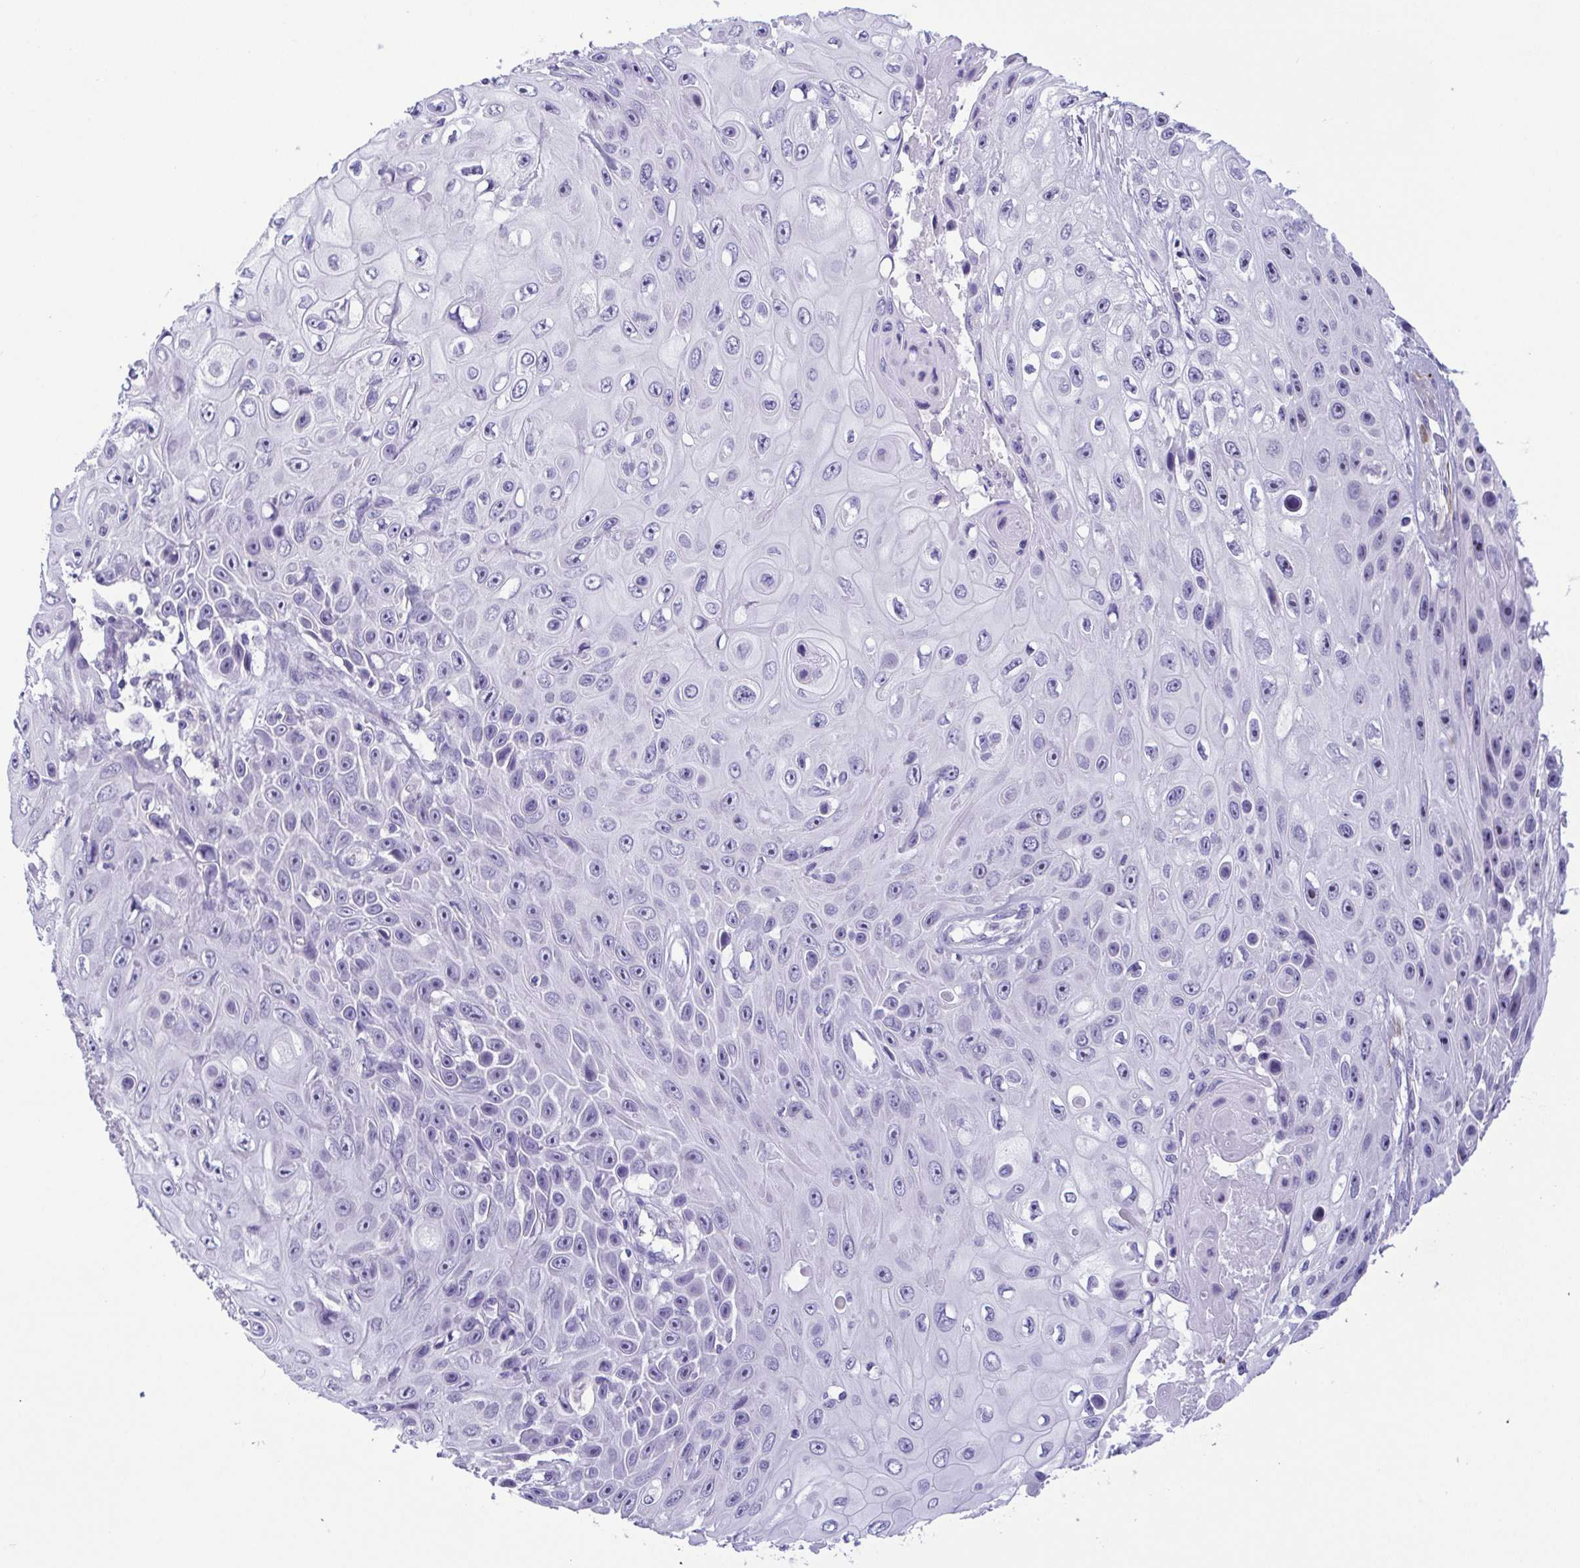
{"staining": {"intensity": "negative", "quantity": "none", "location": "none"}, "tissue": "skin cancer", "cell_type": "Tumor cells", "image_type": "cancer", "snomed": [{"axis": "morphology", "description": "Squamous cell carcinoma, NOS"}, {"axis": "topography", "description": "Skin"}], "caption": "This is an immunohistochemistry histopathology image of skin cancer (squamous cell carcinoma). There is no expression in tumor cells.", "gene": "MYL7", "patient": {"sex": "male", "age": 82}}